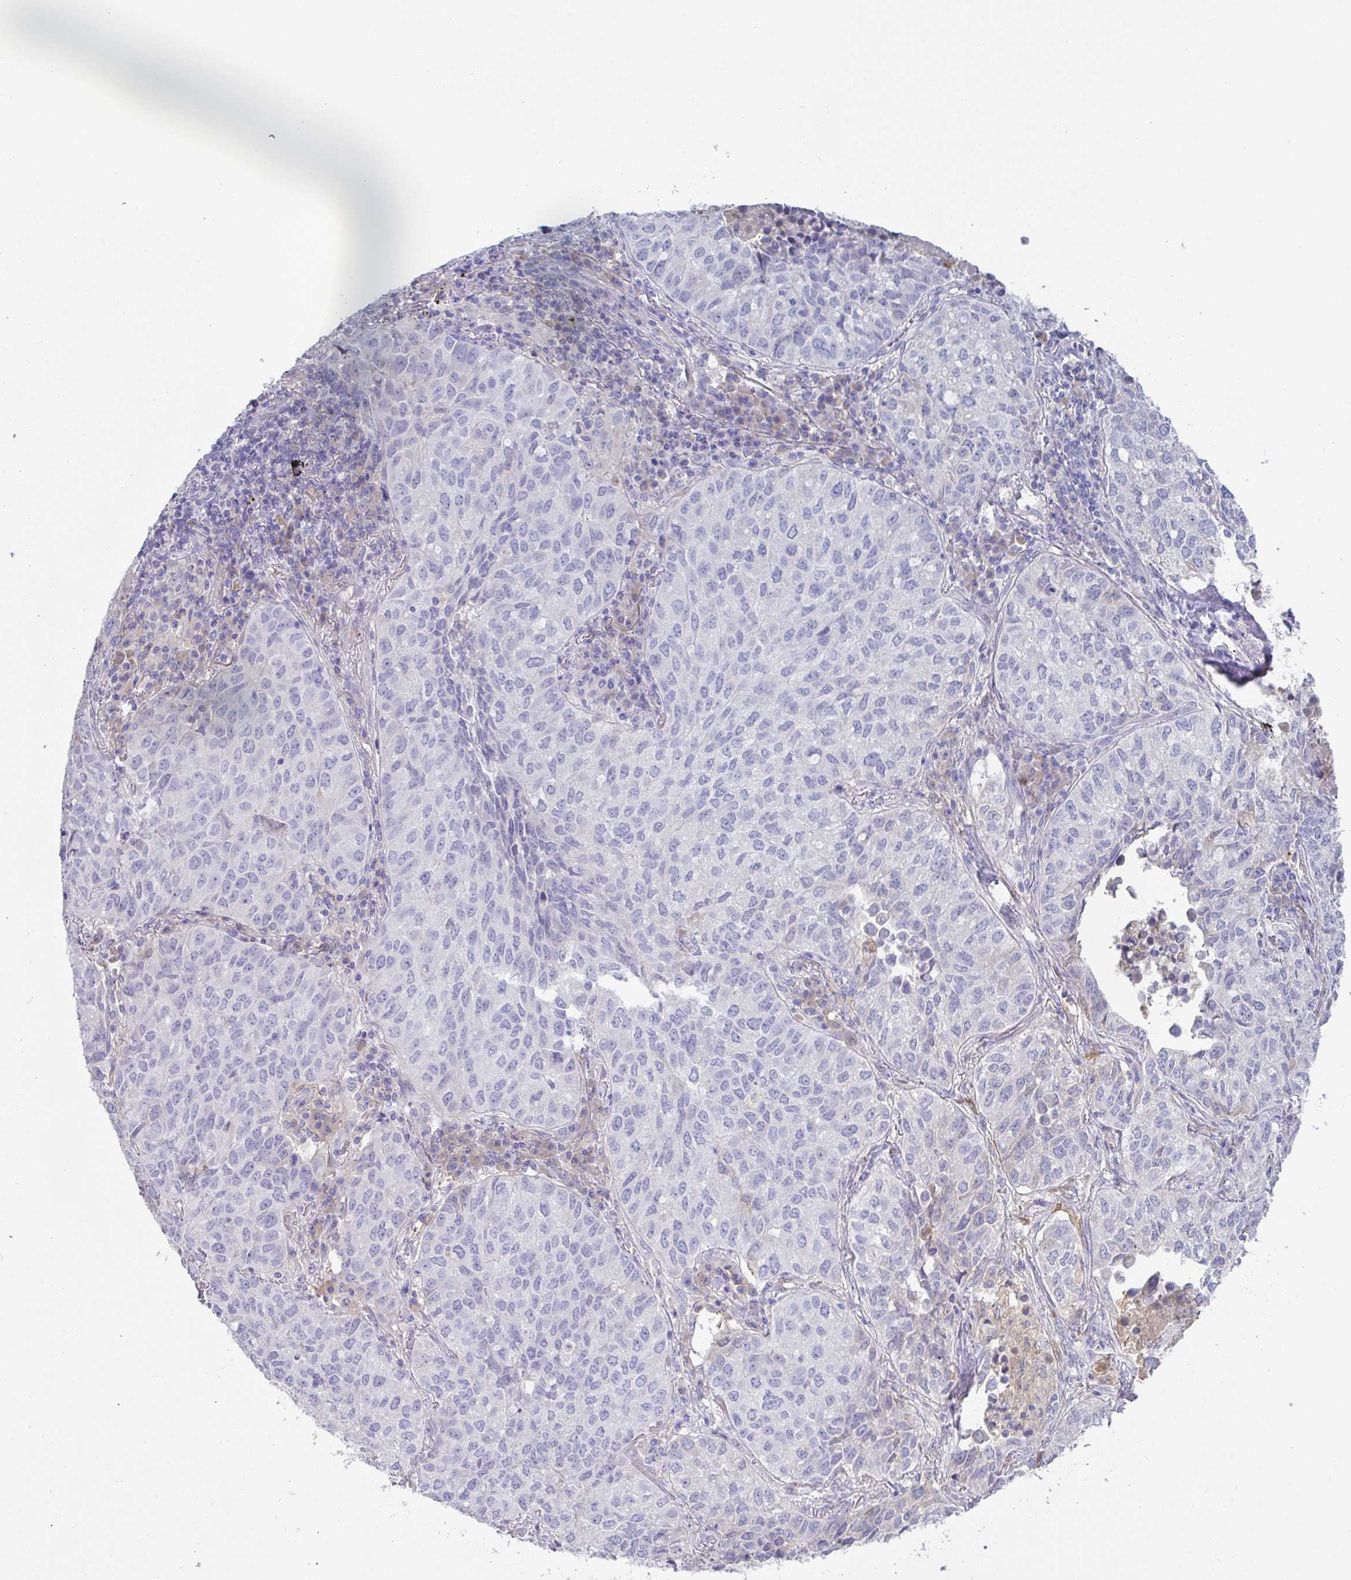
{"staining": {"intensity": "negative", "quantity": "none", "location": "none"}, "tissue": "lung cancer", "cell_type": "Tumor cells", "image_type": "cancer", "snomed": [{"axis": "morphology", "description": "Adenocarcinoma, NOS"}, {"axis": "topography", "description": "Lung"}], "caption": "The photomicrograph shows no staining of tumor cells in lung cancer (adenocarcinoma).", "gene": "ANO5", "patient": {"sex": "female", "age": 50}}